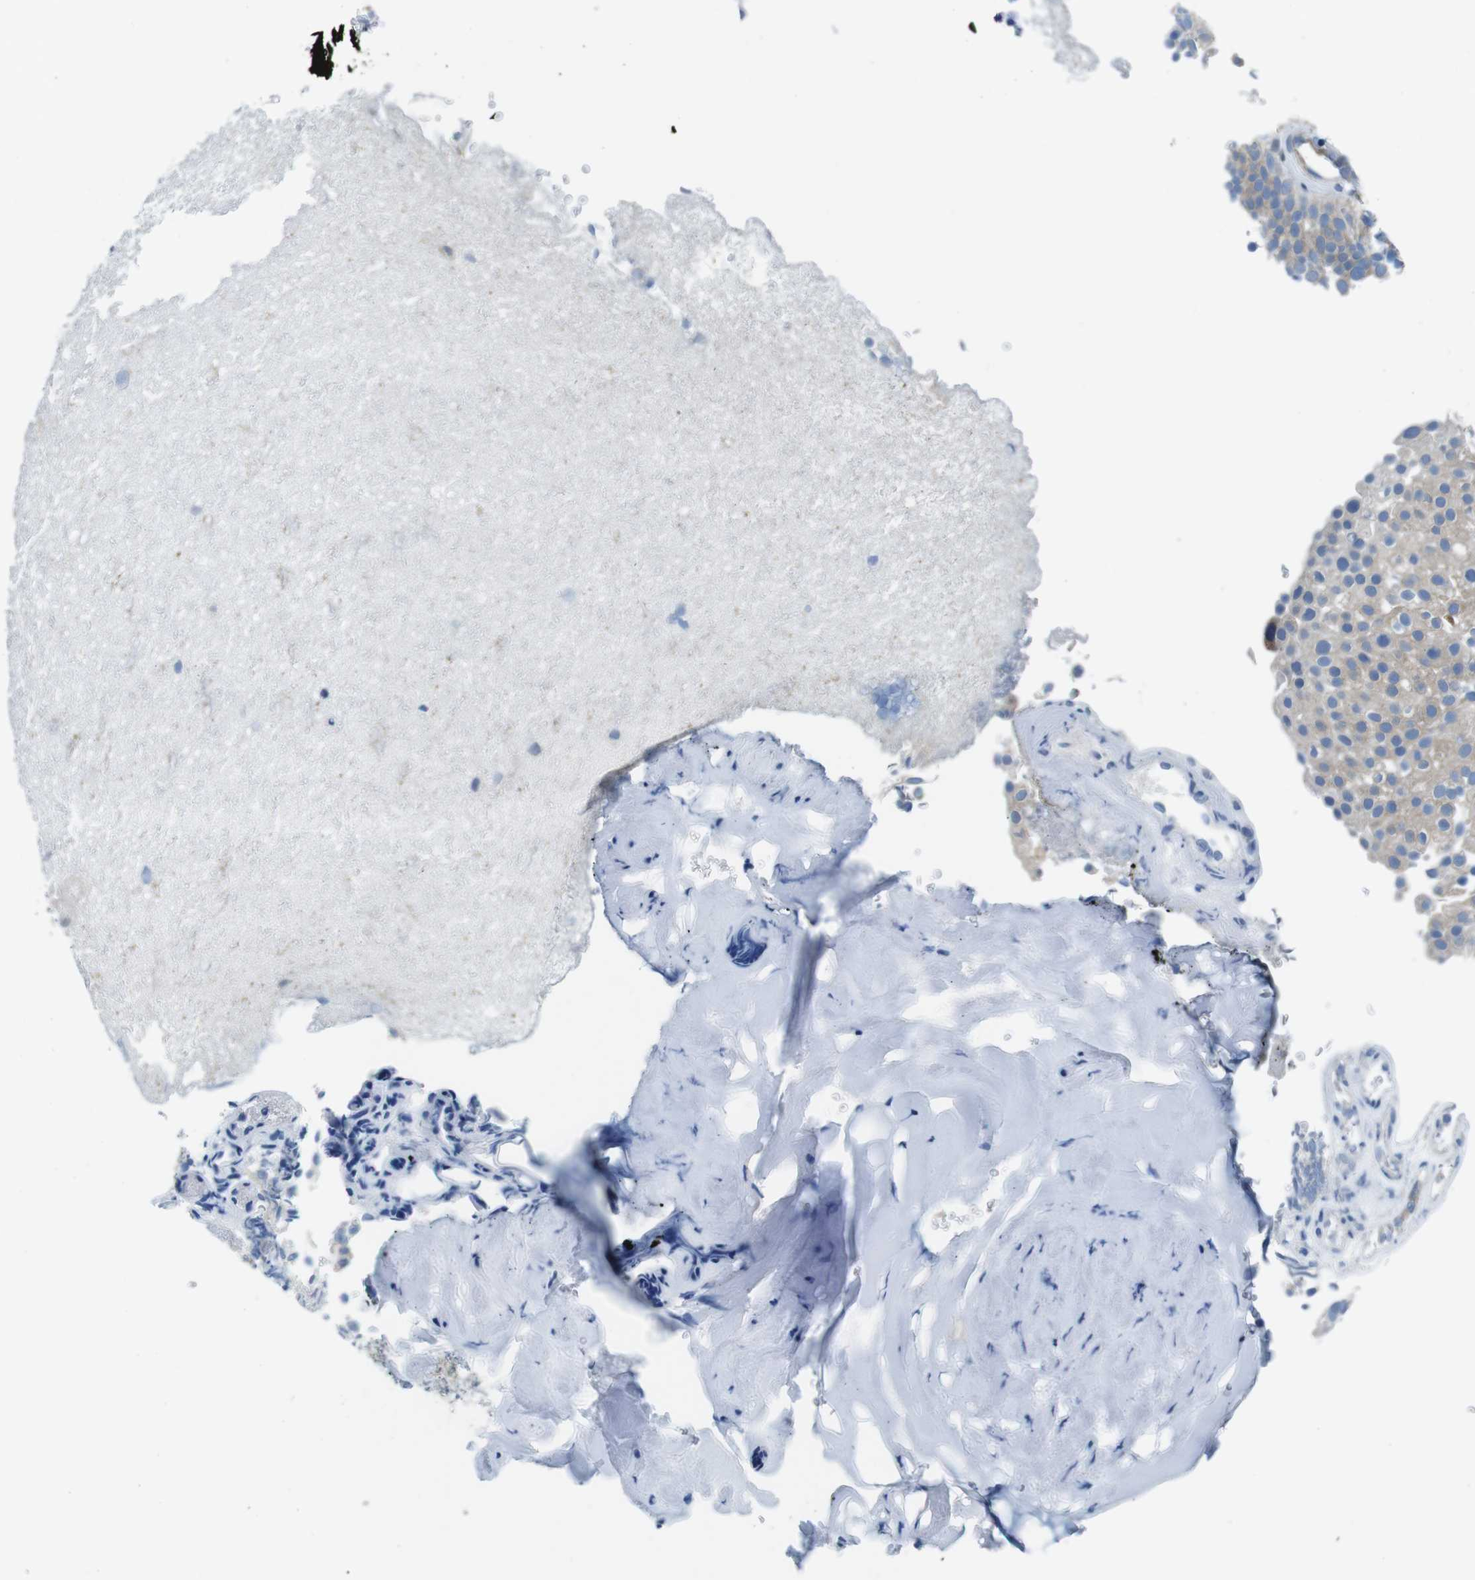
{"staining": {"intensity": "weak", "quantity": ">75%", "location": "cytoplasmic/membranous"}, "tissue": "urothelial cancer", "cell_type": "Tumor cells", "image_type": "cancer", "snomed": [{"axis": "morphology", "description": "Urothelial carcinoma, Low grade"}, {"axis": "topography", "description": "Urinary bladder"}], "caption": "Immunohistochemical staining of human low-grade urothelial carcinoma displays low levels of weak cytoplasmic/membranous positivity in about >75% of tumor cells.", "gene": "EIF2B5", "patient": {"sex": "male", "age": 78}}